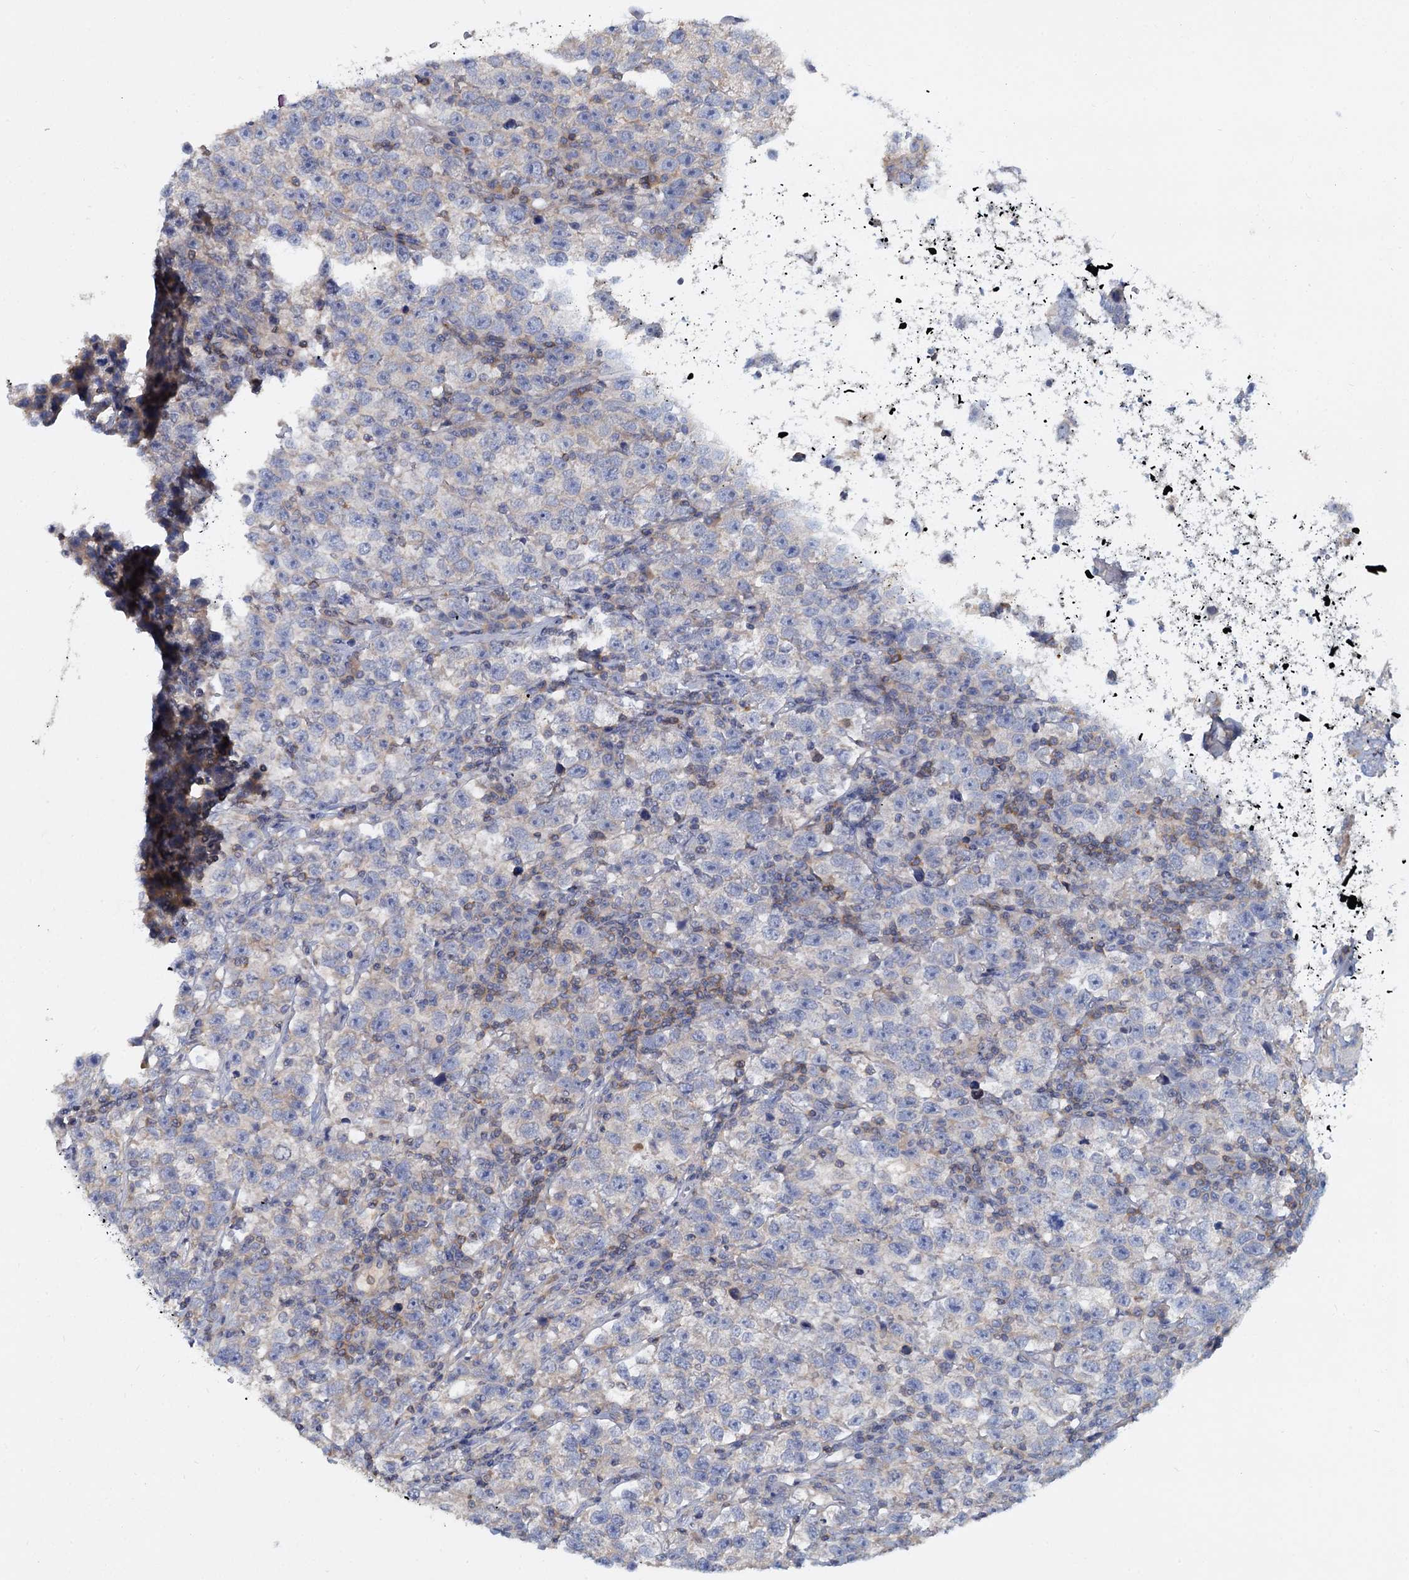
{"staining": {"intensity": "negative", "quantity": "none", "location": "none"}, "tissue": "testis cancer", "cell_type": "Tumor cells", "image_type": "cancer", "snomed": [{"axis": "morphology", "description": "Normal tissue, NOS"}, {"axis": "morphology", "description": "Seminoma, NOS"}, {"axis": "topography", "description": "Testis"}], "caption": "A micrograph of human testis cancer is negative for staining in tumor cells. Nuclei are stained in blue.", "gene": "ACSM3", "patient": {"sex": "male", "age": 43}}